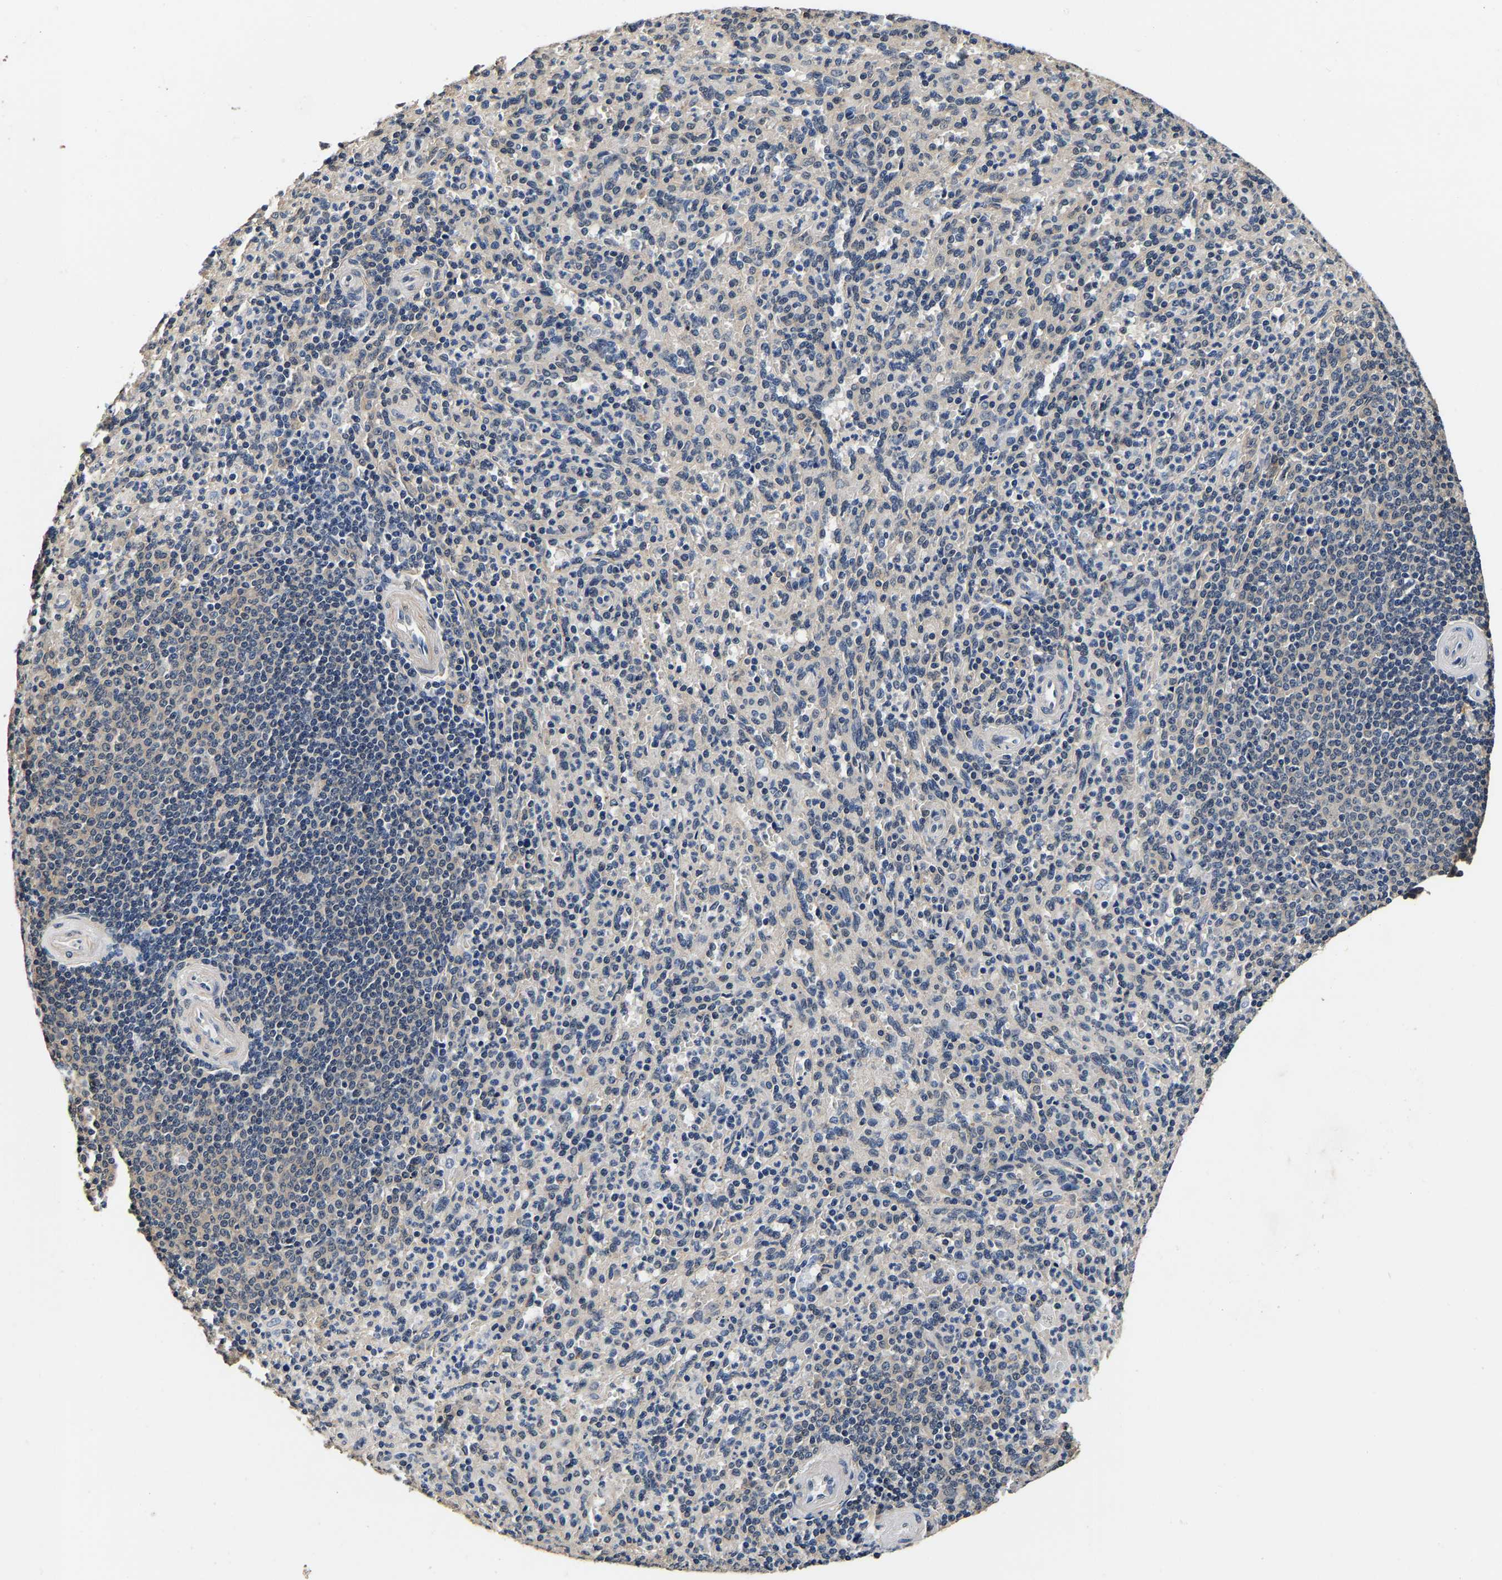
{"staining": {"intensity": "weak", "quantity": "<25%", "location": "cytoplasmic/membranous"}, "tissue": "spleen", "cell_type": "Cells in red pulp", "image_type": "normal", "snomed": [{"axis": "morphology", "description": "Normal tissue, NOS"}, {"axis": "topography", "description": "Spleen"}], "caption": "High power microscopy photomicrograph of an immunohistochemistry (IHC) photomicrograph of normal spleen, revealing no significant expression in cells in red pulp.", "gene": "RUVBL1", "patient": {"sex": "male", "age": 36}}